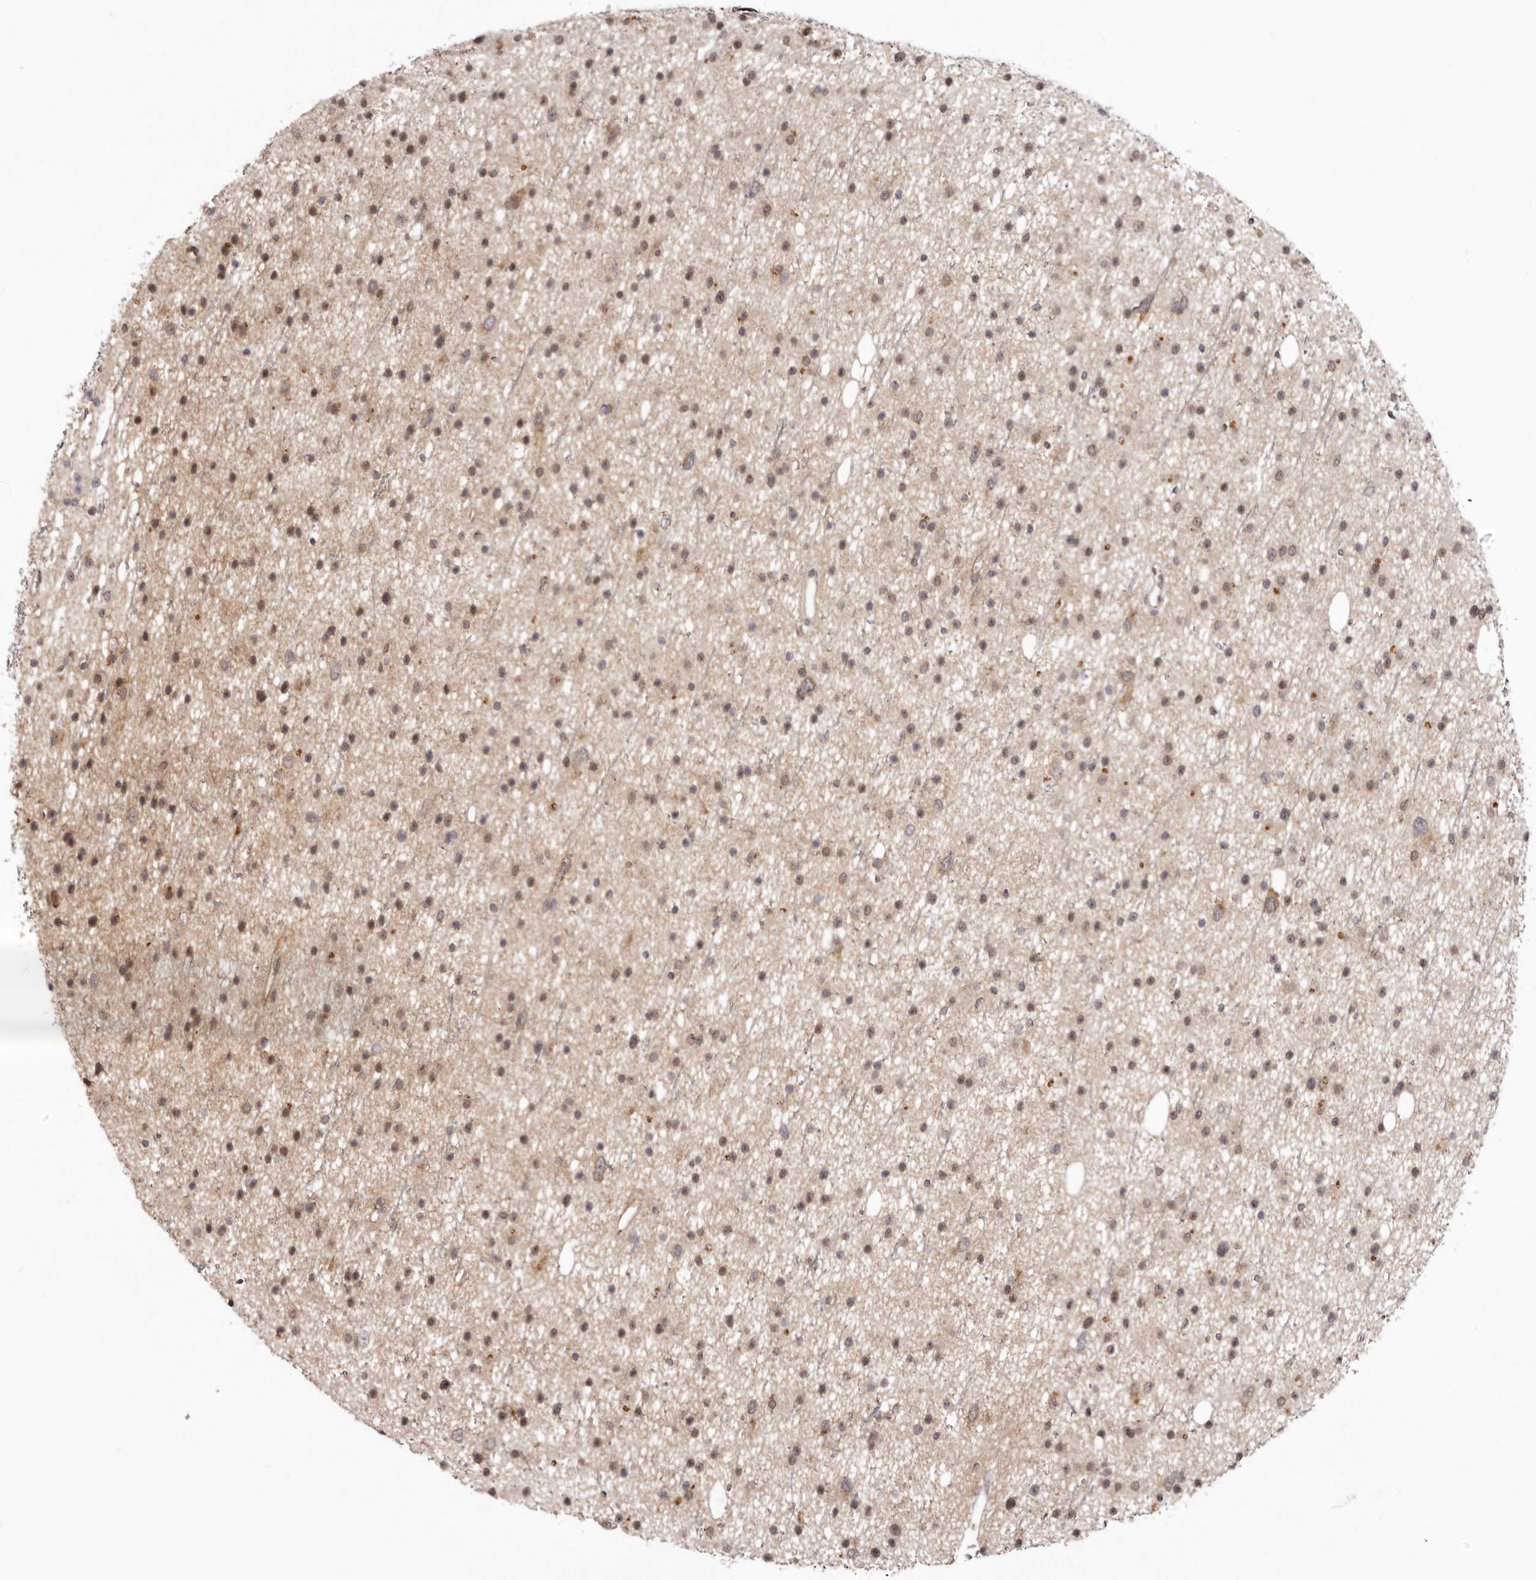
{"staining": {"intensity": "moderate", "quantity": ">75%", "location": "nuclear"}, "tissue": "glioma", "cell_type": "Tumor cells", "image_type": "cancer", "snomed": [{"axis": "morphology", "description": "Glioma, malignant, Low grade"}, {"axis": "topography", "description": "Cerebral cortex"}], "caption": "Tumor cells display medium levels of moderate nuclear expression in about >75% of cells in malignant glioma (low-grade). The protein of interest is shown in brown color, while the nuclei are stained blue.", "gene": "NOTCH1", "patient": {"sex": "female", "age": 39}}